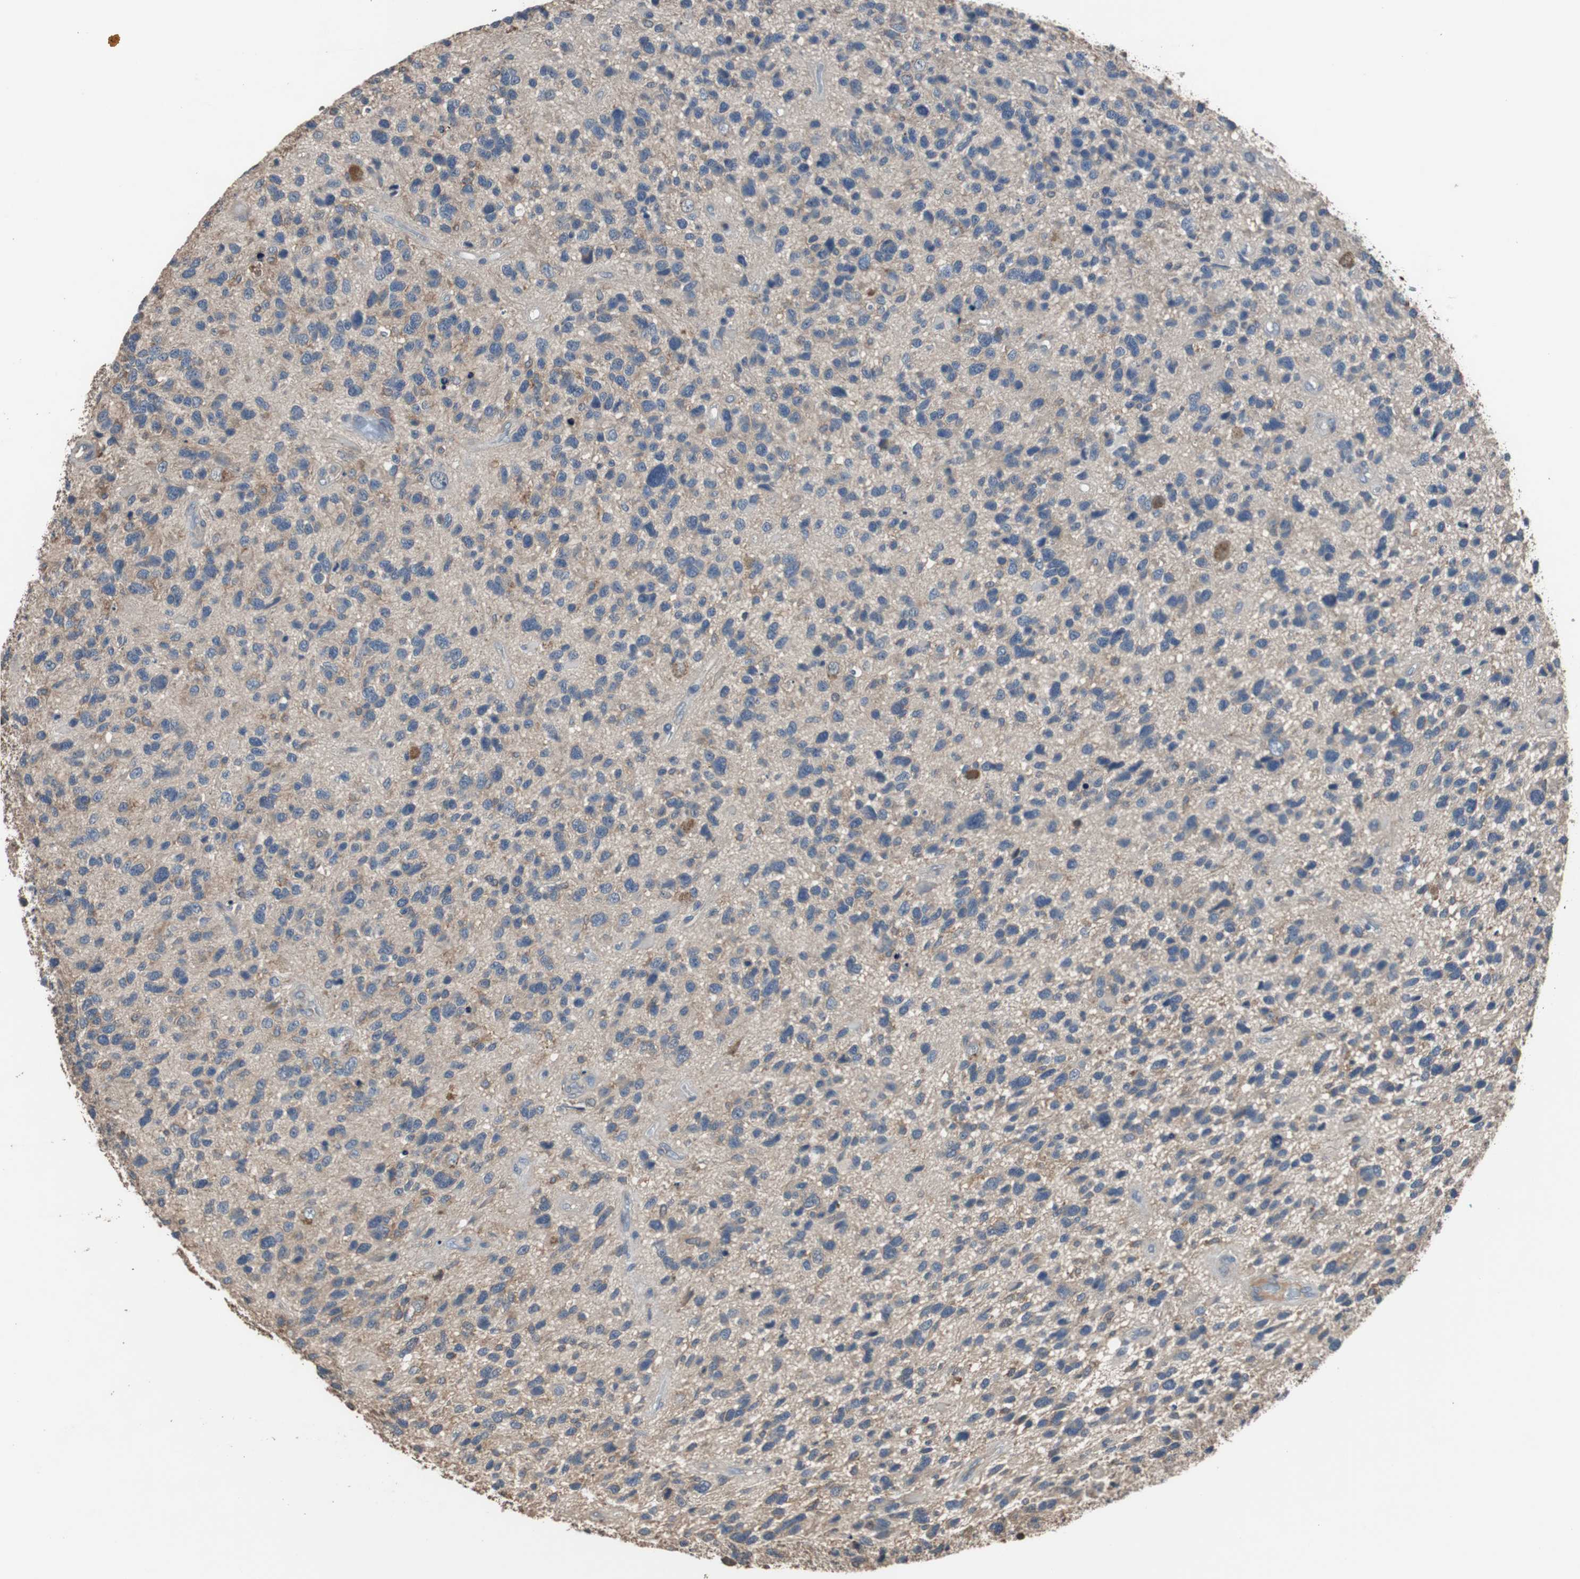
{"staining": {"intensity": "moderate", "quantity": "<25%", "location": "cytoplasmic/membranous"}, "tissue": "glioma", "cell_type": "Tumor cells", "image_type": "cancer", "snomed": [{"axis": "morphology", "description": "Glioma, malignant, High grade"}, {"axis": "topography", "description": "Brain"}], "caption": "Immunohistochemistry (IHC) photomicrograph of neoplastic tissue: human glioma stained using IHC demonstrates low levels of moderate protein expression localized specifically in the cytoplasmic/membranous of tumor cells, appearing as a cytoplasmic/membranous brown color.", "gene": "SCIMP", "patient": {"sex": "female", "age": 58}}